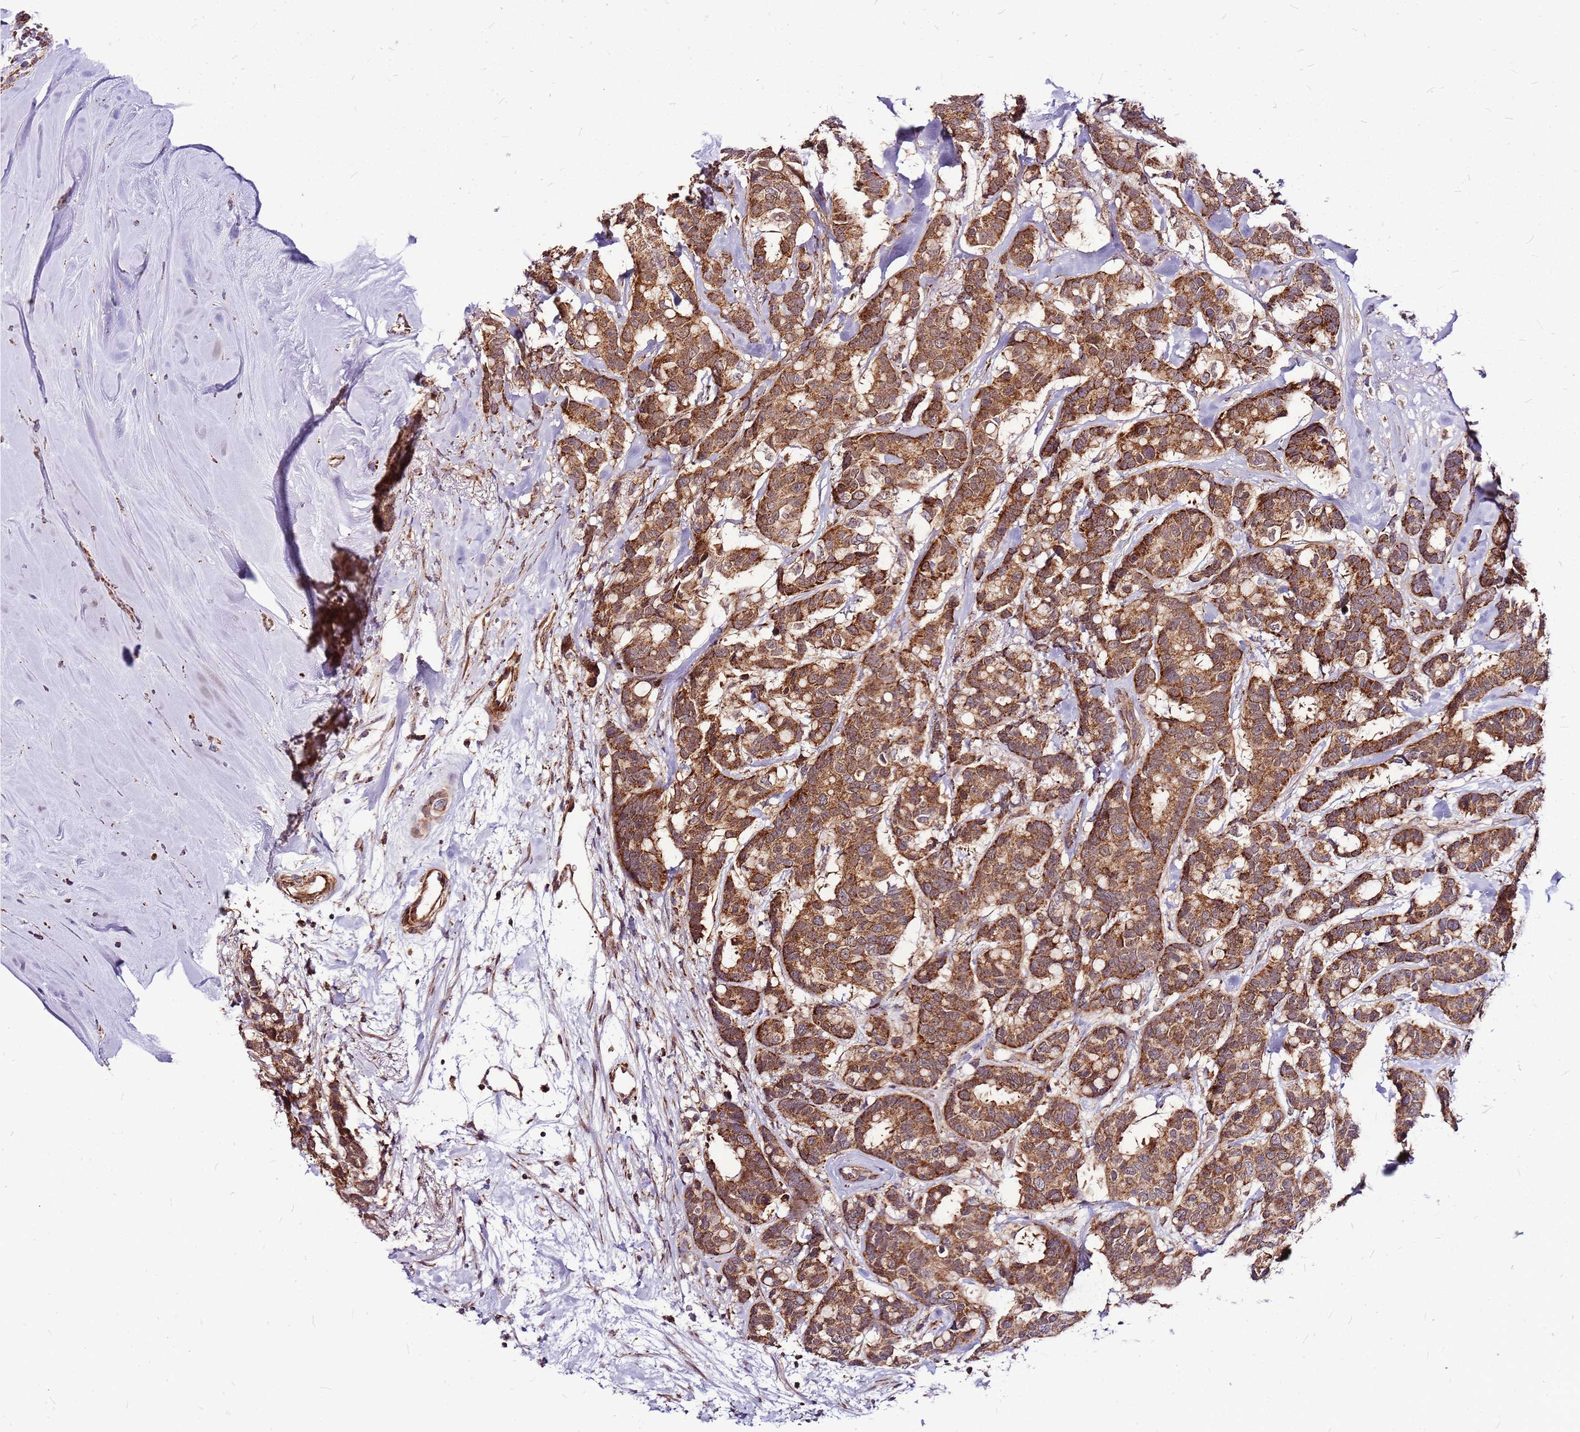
{"staining": {"intensity": "moderate", "quantity": ">75%", "location": "cytoplasmic/membranous"}, "tissue": "breast cancer", "cell_type": "Tumor cells", "image_type": "cancer", "snomed": [{"axis": "morphology", "description": "Duct carcinoma"}, {"axis": "topography", "description": "Breast"}], "caption": "A high-resolution micrograph shows immunohistochemistry staining of breast cancer (invasive ductal carcinoma), which shows moderate cytoplasmic/membranous staining in approximately >75% of tumor cells.", "gene": "OR51T1", "patient": {"sex": "female", "age": 87}}